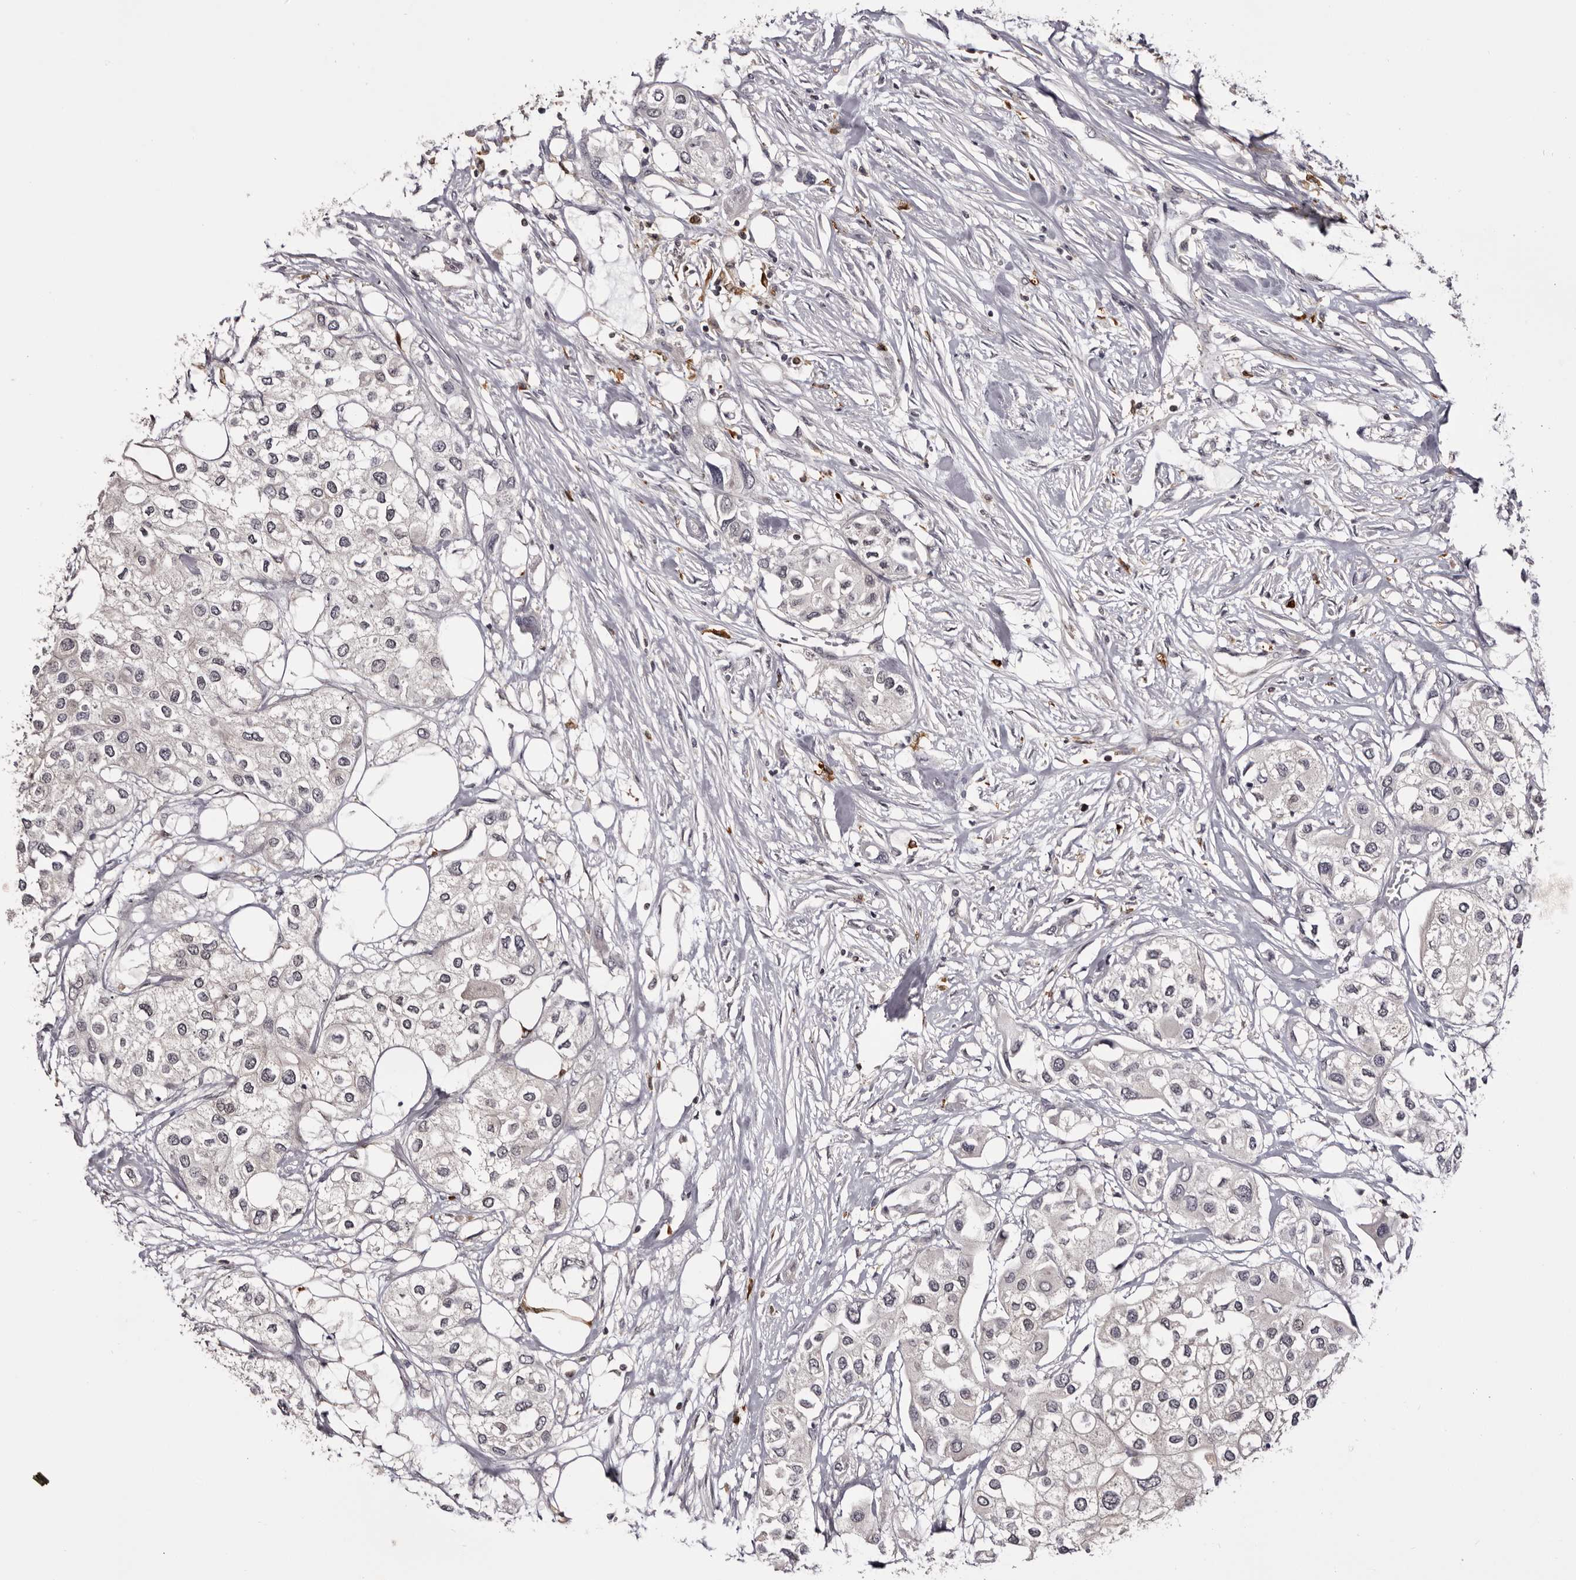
{"staining": {"intensity": "negative", "quantity": "none", "location": "none"}, "tissue": "urothelial cancer", "cell_type": "Tumor cells", "image_type": "cancer", "snomed": [{"axis": "morphology", "description": "Urothelial carcinoma, High grade"}, {"axis": "topography", "description": "Urinary bladder"}], "caption": "Tumor cells show no significant expression in high-grade urothelial carcinoma. (IHC, brightfield microscopy, high magnification).", "gene": "TNNI1", "patient": {"sex": "male", "age": 64}}